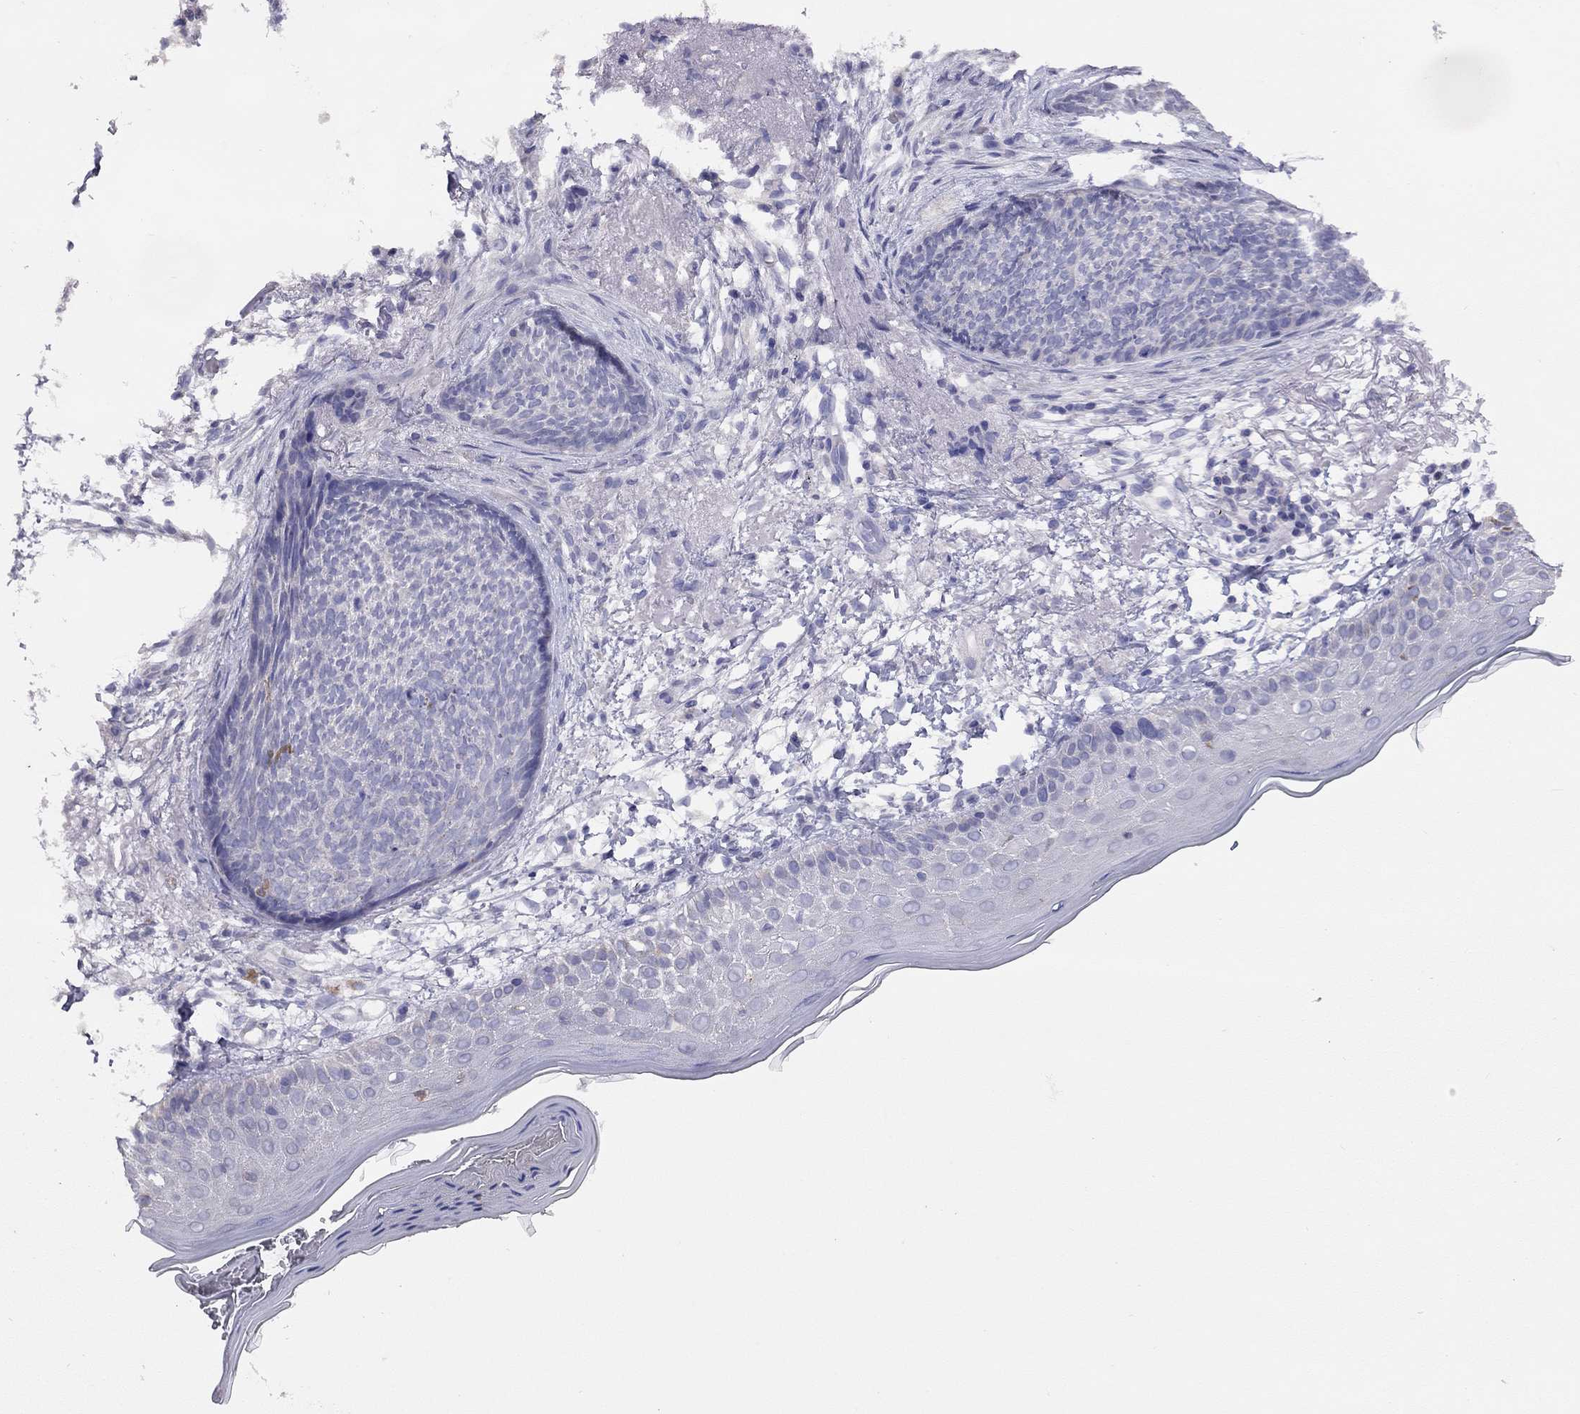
{"staining": {"intensity": "negative", "quantity": "none", "location": "none"}, "tissue": "skin cancer", "cell_type": "Tumor cells", "image_type": "cancer", "snomed": [{"axis": "morphology", "description": "Normal tissue, NOS"}, {"axis": "morphology", "description": "Basal cell carcinoma"}, {"axis": "topography", "description": "Skin"}], "caption": "Tumor cells are negative for brown protein staining in basal cell carcinoma (skin).", "gene": "CITED1", "patient": {"sex": "male", "age": 84}}